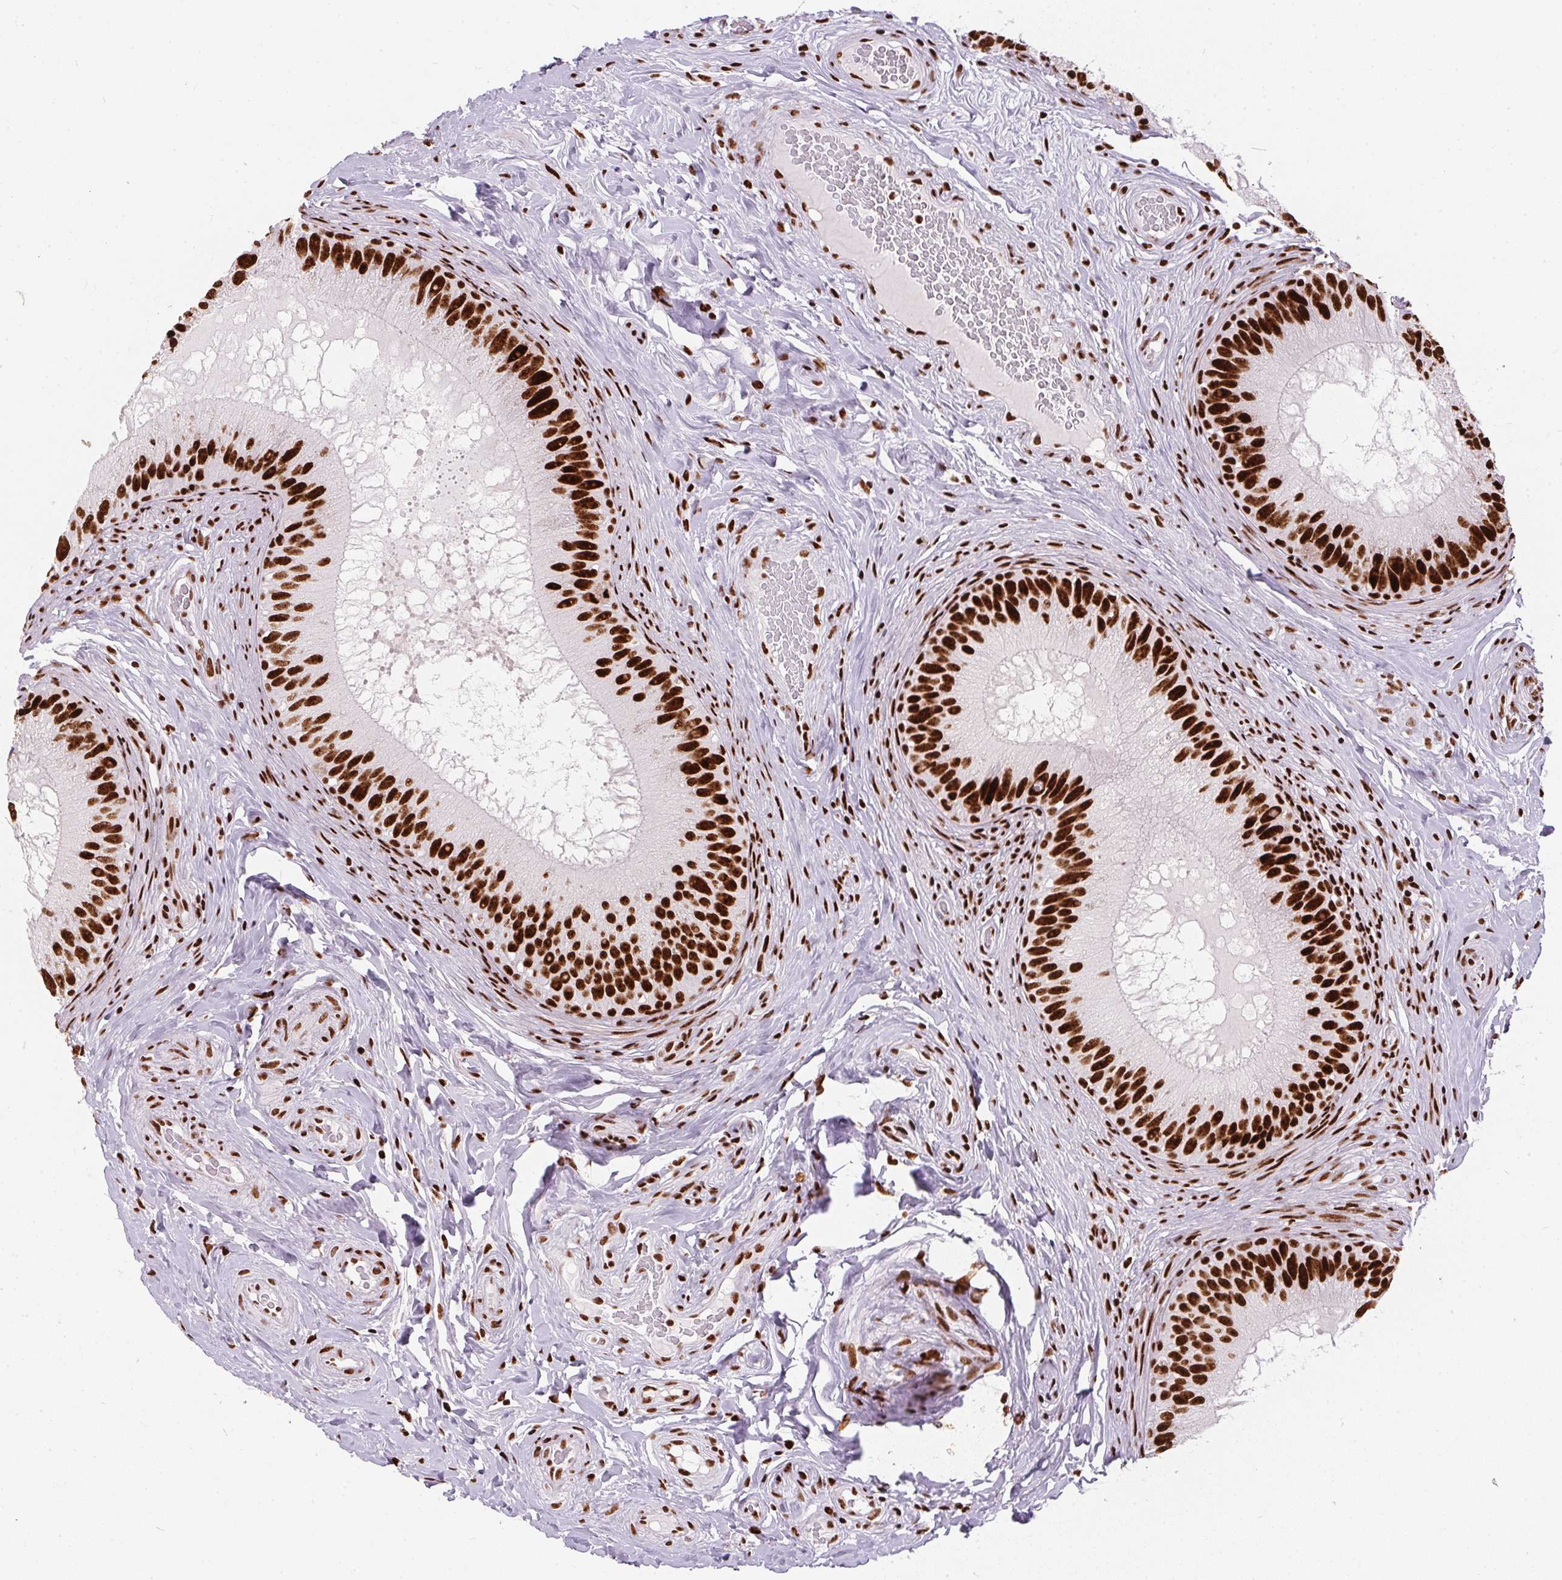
{"staining": {"intensity": "strong", "quantity": ">75%", "location": "nuclear"}, "tissue": "epididymis", "cell_type": "Glandular cells", "image_type": "normal", "snomed": [{"axis": "morphology", "description": "Normal tissue, NOS"}, {"axis": "topography", "description": "Epididymis"}], "caption": "Benign epididymis was stained to show a protein in brown. There is high levels of strong nuclear expression in approximately >75% of glandular cells. (brown staining indicates protein expression, while blue staining denotes nuclei).", "gene": "PAGE3", "patient": {"sex": "male", "age": 34}}